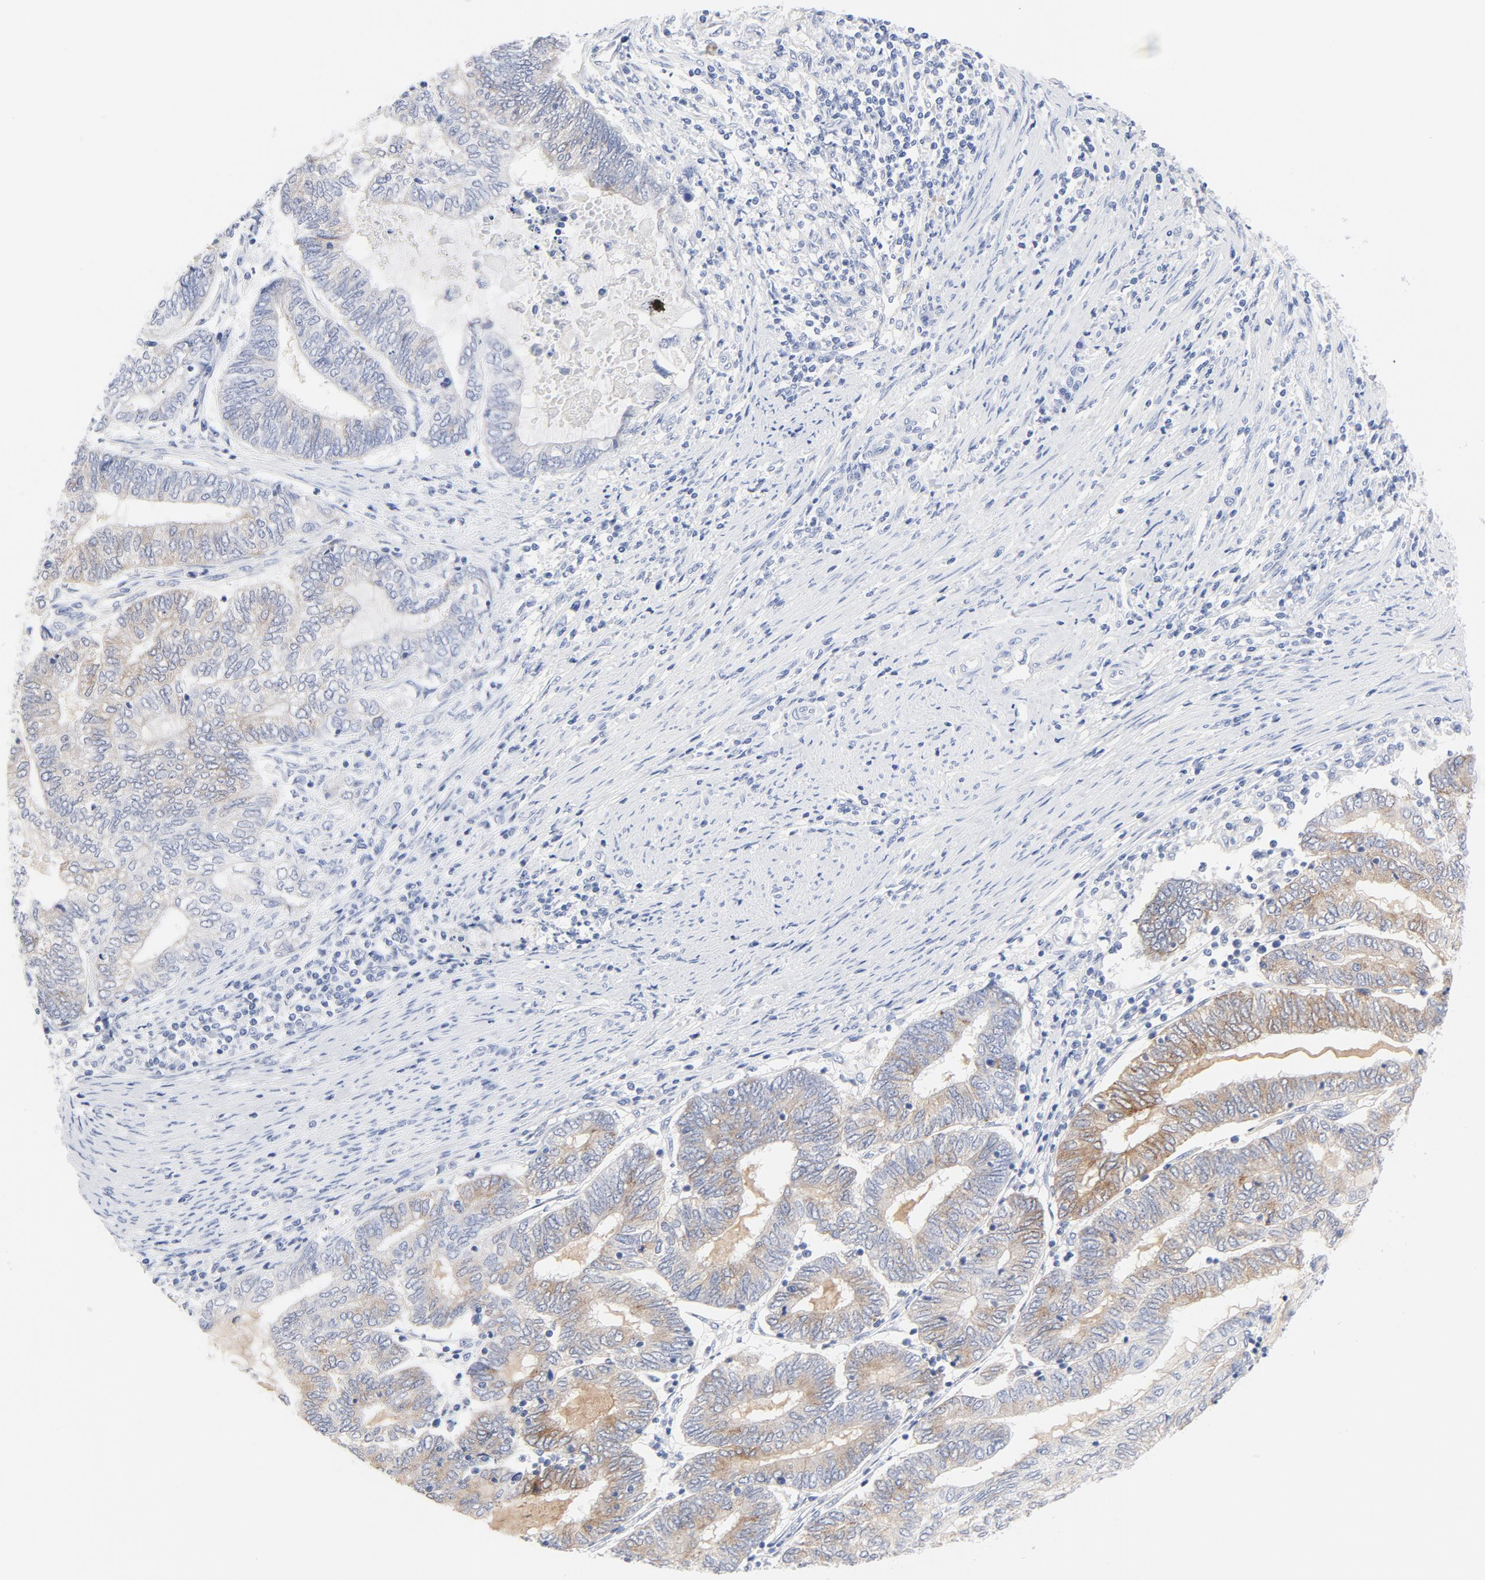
{"staining": {"intensity": "moderate", "quantity": "25%-75%", "location": "cytoplasmic/membranous"}, "tissue": "endometrial cancer", "cell_type": "Tumor cells", "image_type": "cancer", "snomed": [{"axis": "morphology", "description": "Adenocarcinoma, NOS"}, {"axis": "topography", "description": "Uterus"}, {"axis": "topography", "description": "Endometrium"}], "caption": "Protein staining shows moderate cytoplasmic/membranous positivity in approximately 25%-75% of tumor cells in endometrial adenocarcinoma.", "gene": "FGFR3", "patient": {"sex": "female", "age": 70}}